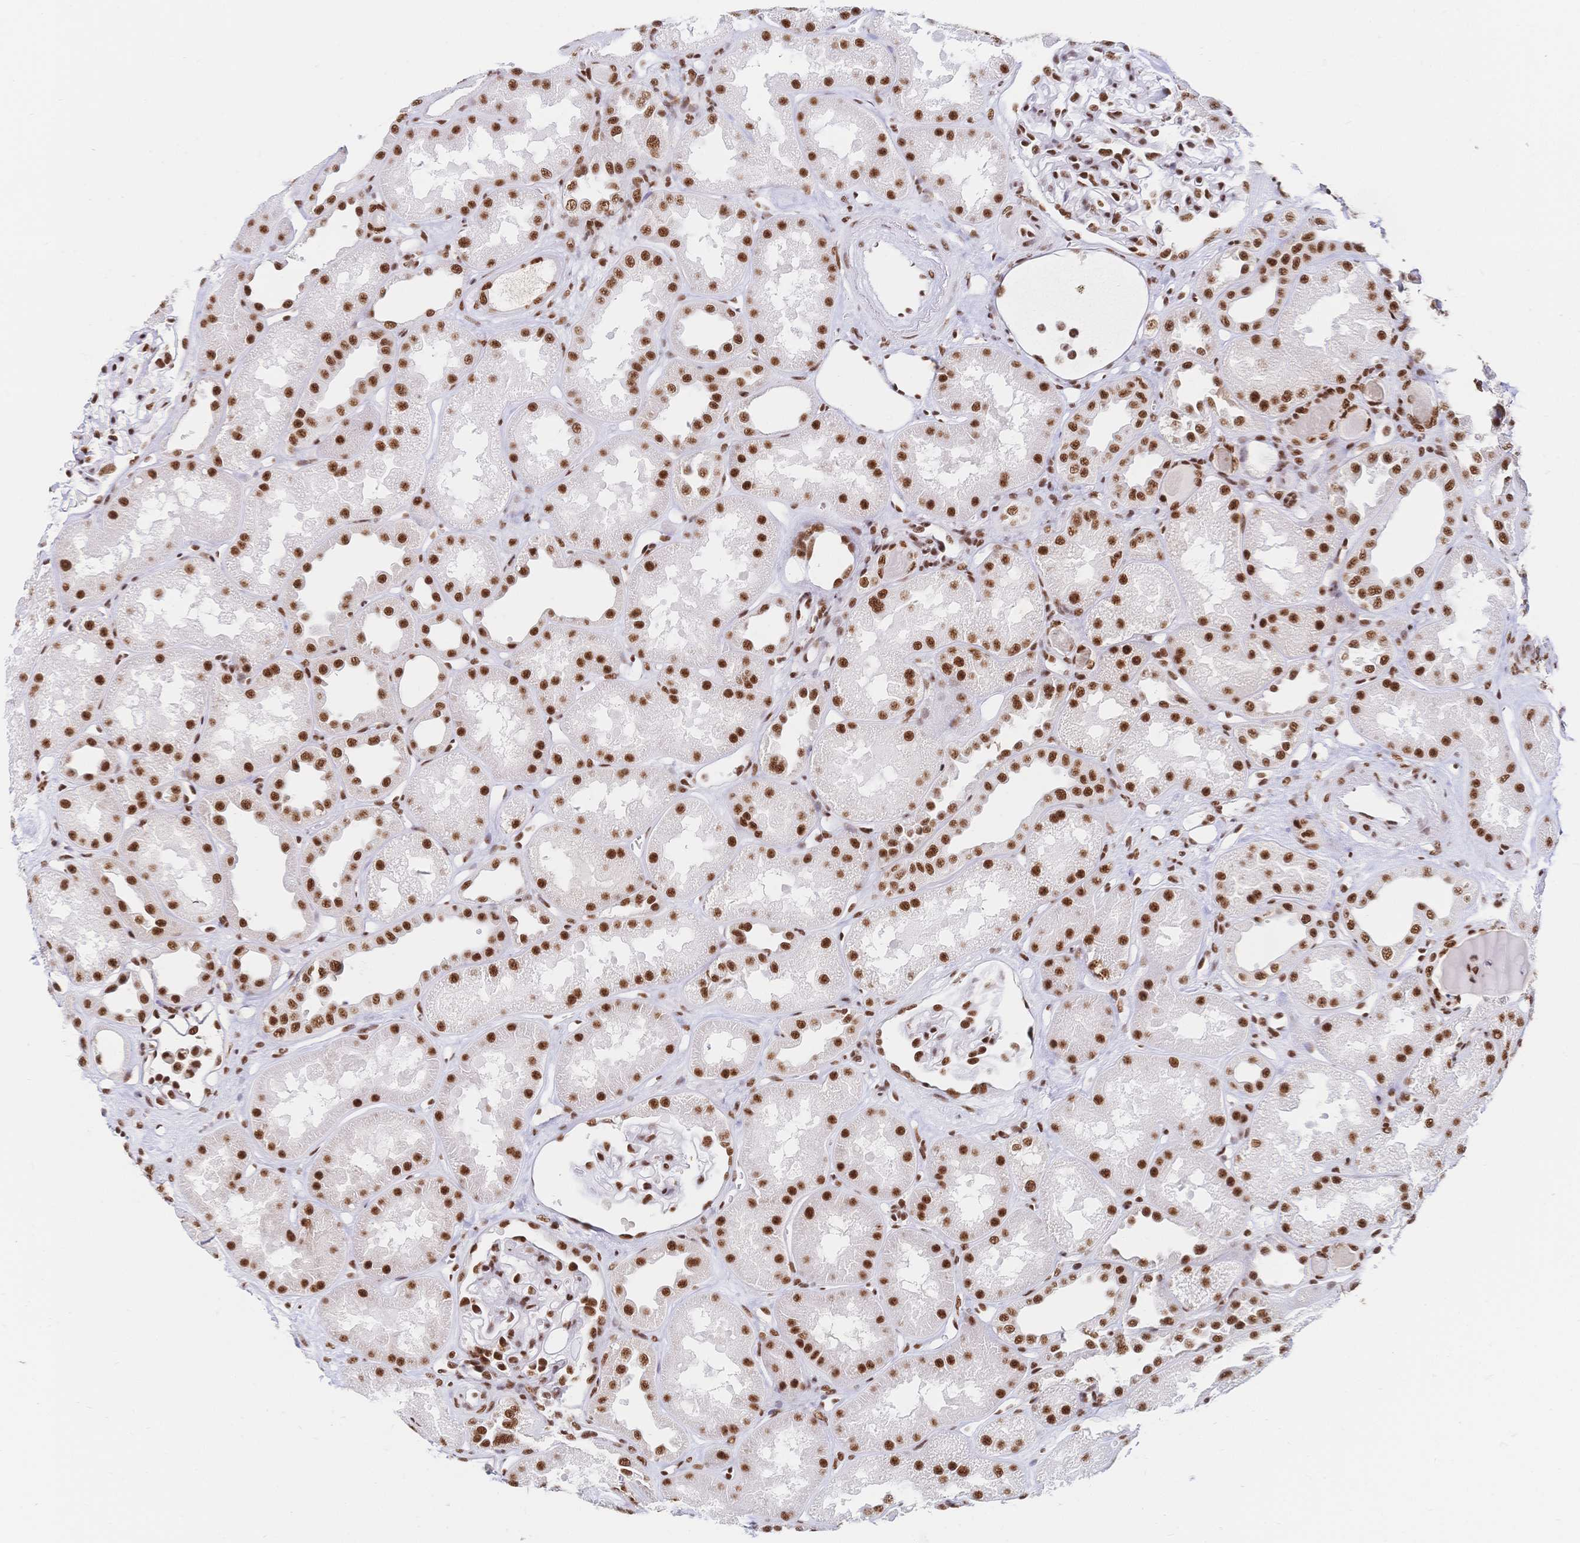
{"staining": {"intensity": "strong", "quantity": ">75%", "location": "nuclear"}, "tissue": "kidney", "cell_type": "Cells in glomeruli", "image_type": "normal", "snomed": [{"axis": "morphology", "description": "Normal tissue, NOS"}, {"axis": "topography", "description": "Kidney"}], "caption": "Cells in glomeruli demonstrate high levels of strong nuclear positivity in about >75% of cells in normal human kidney. Using DAB (brown) and hematoxylin (blue) stains, captured at high magnification using brightfield microscopy.", "gene": "SRSF1", "patient": {"sex": "male", "age": 61}}